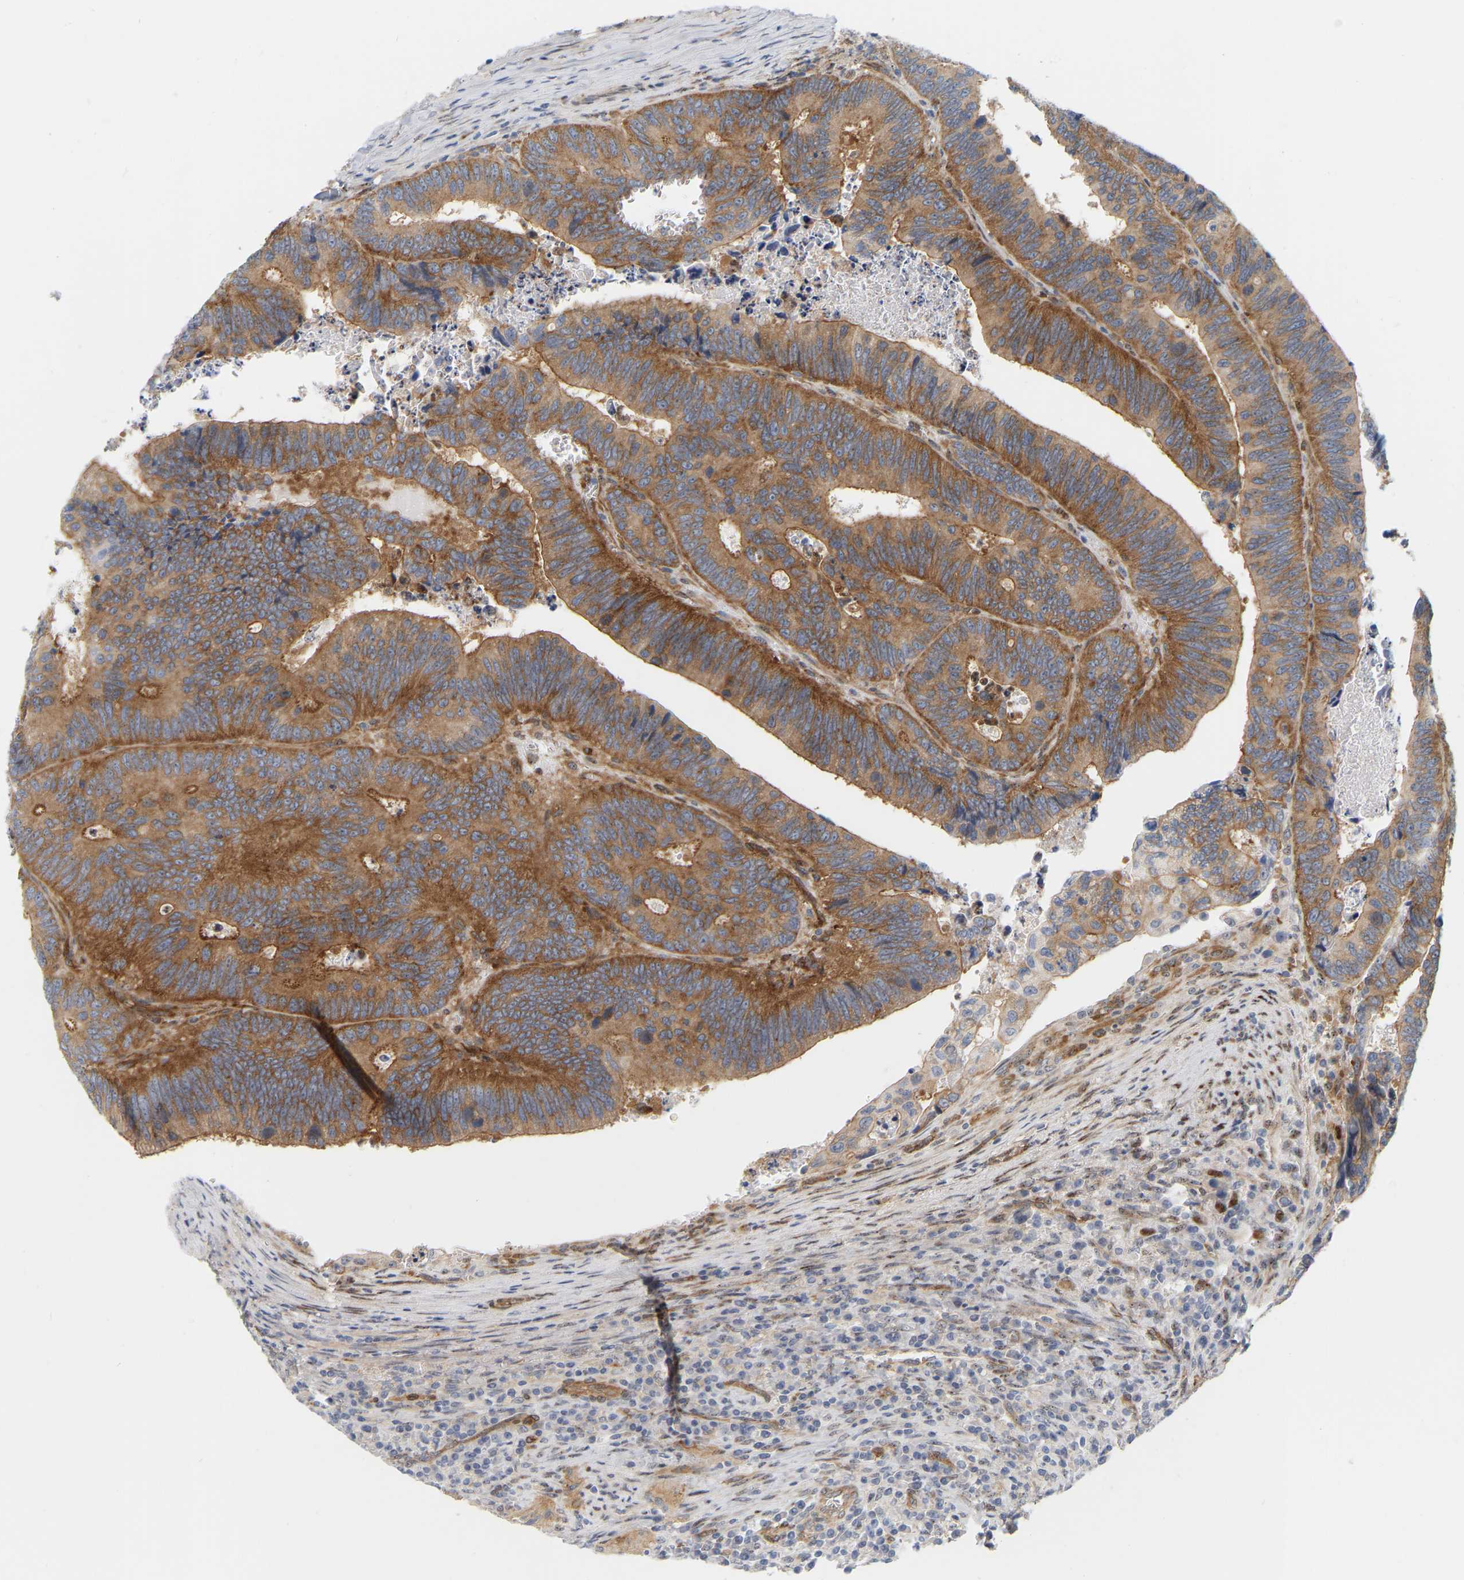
{"staining": {"intensity": "strong", "quantity": ">75%", "location": "cytoplasmic/membranous"}, "tissue": "colorectal cancer", "cell_type": "Tumor cells", "image_type": "cancer", "snomed": [{"axis": "morphology", "description": "Inflammation, NOS"}, {"axis": "morphology", "description": "Adenocarcinoma, NOS"}, {"axis": "topography", "description": "Colon"}], "caption": "Immunohistochemical staining of colorectal adenocarcinoma reveals high levels of strong cytoplasmic/membranous protein expression in about >75% of tumor cells. The staining was performed using DAB, with brown indicating positive protein expression. Nuclei are stained blue with hematoxylin.", "gene": "RAPH1", "patient": {"sex": "male", "age": 72}}